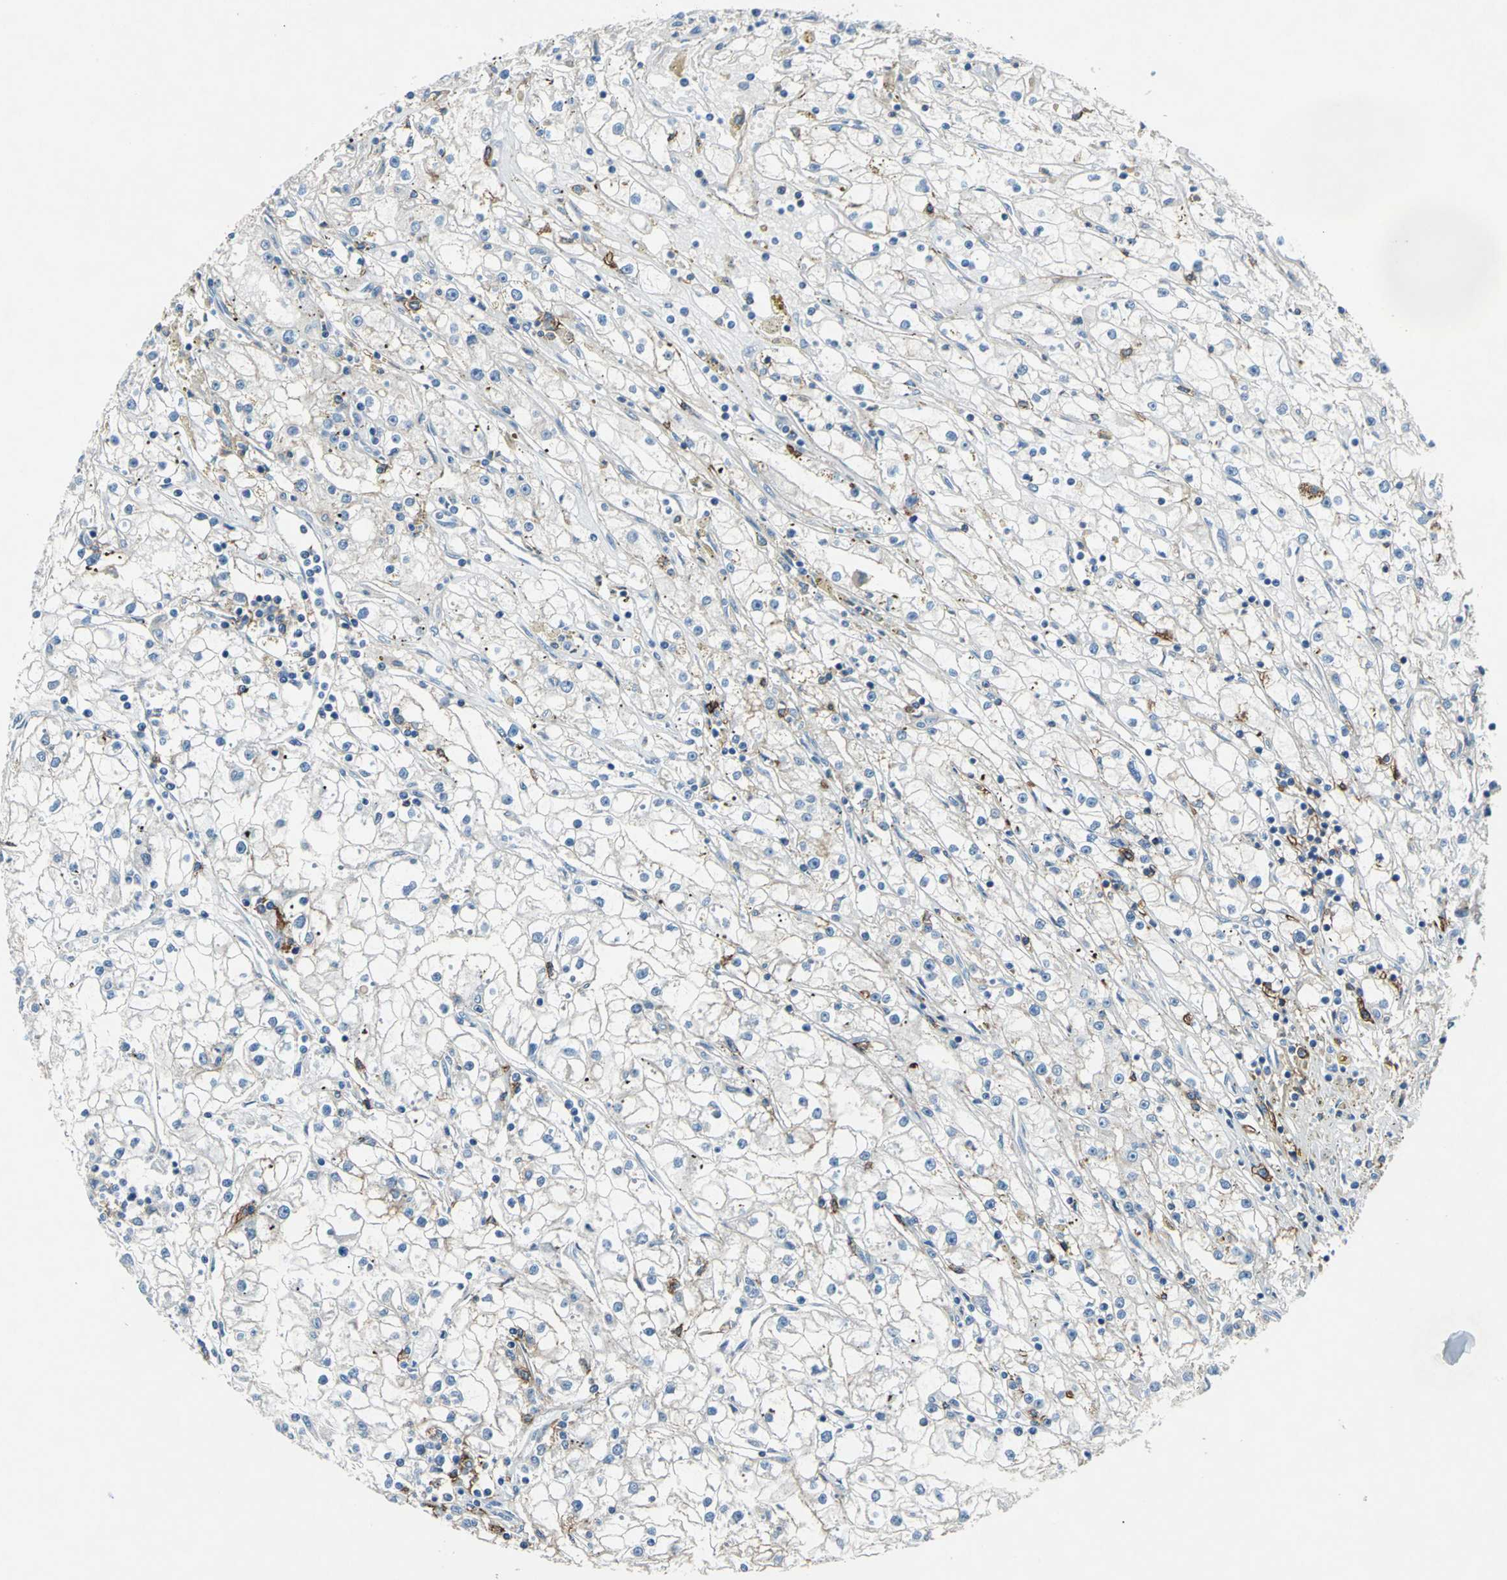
{"staining": {"intensity": "negative", "quantity": "none", "location": "none"}, "tissue": "renal cancer", "cell_type": "Tumor cells", "image_type": "cancer", "snomed": [{"axis": "morphology", "description": "Adenocarcinoma, NOS"}, {"axis": "topography", "description": "Kidney"}], "caption": "Protein analysis of adenocarcinoma (renal) displays no significant expression in tumor cells. The staining was performed using DAB (3,3'-diaminobenzidine) to visualize the protein expression in brown, while the nuclei were stained in blue with hematoxylin (Magnification: 20x).", "gene": "RPS13", "patient": {"sex": "male", "age": 56}}